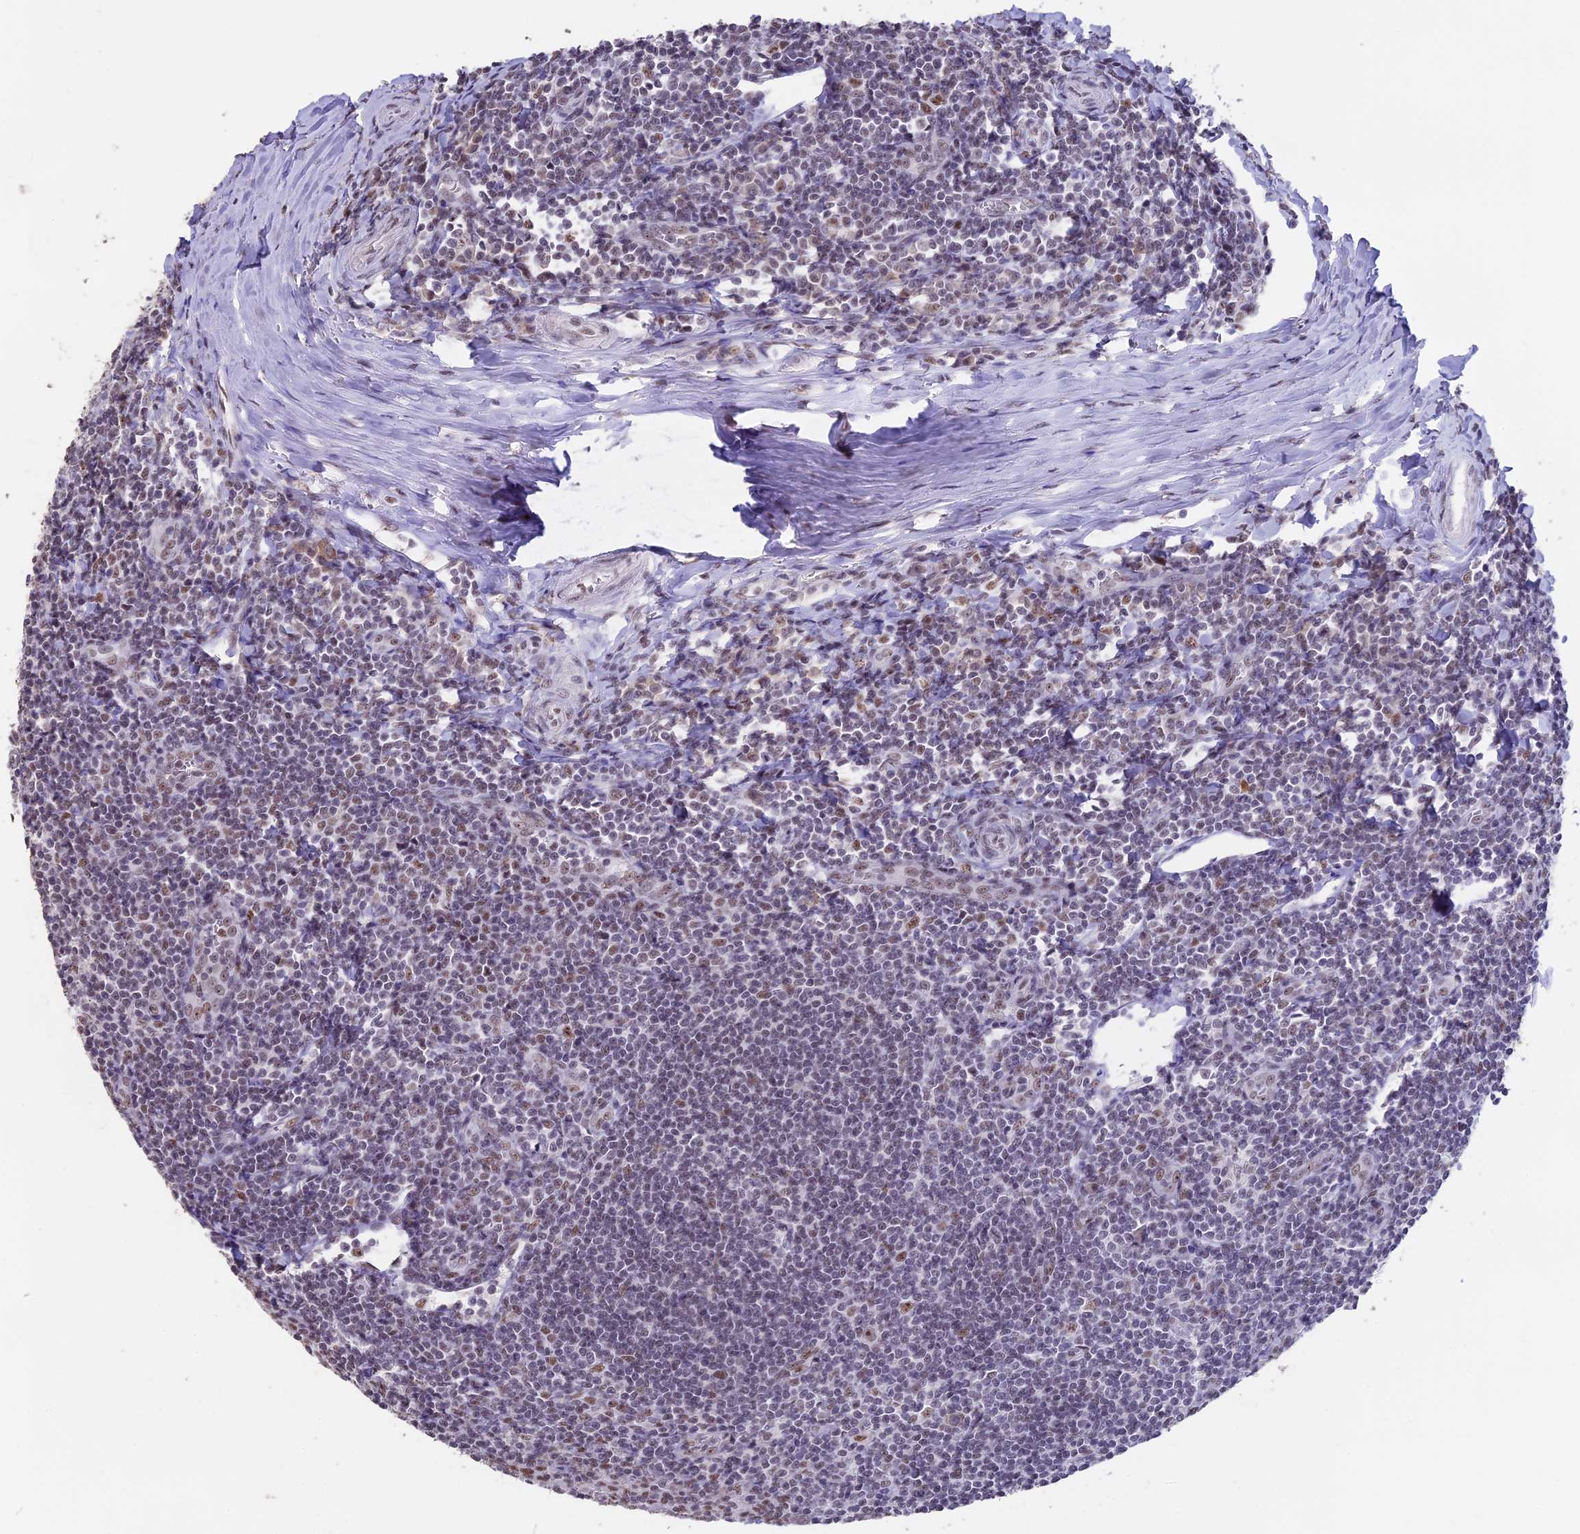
{"staining": {"intensity": "moderate", "quantity": ">75%", "location": "nuclear"}, "tissue": "tonsil", "cell_type": "Germinal center cells", "image_type": "normal", "snomed": [{"axis": "morphology", "description": "Normal tissue, NOS"}, {"axis": "topography", "description": "Tonsil"}], "caption": "Germinal center cells demonstrate medium levels of moderate nuclear positivity in about >75% of cells in unremarkable human tonsil. (IHC, brightfield microscopy, high magnification).", "gene": "SETD2", "patient": {"sex": "male", "age": 27}}